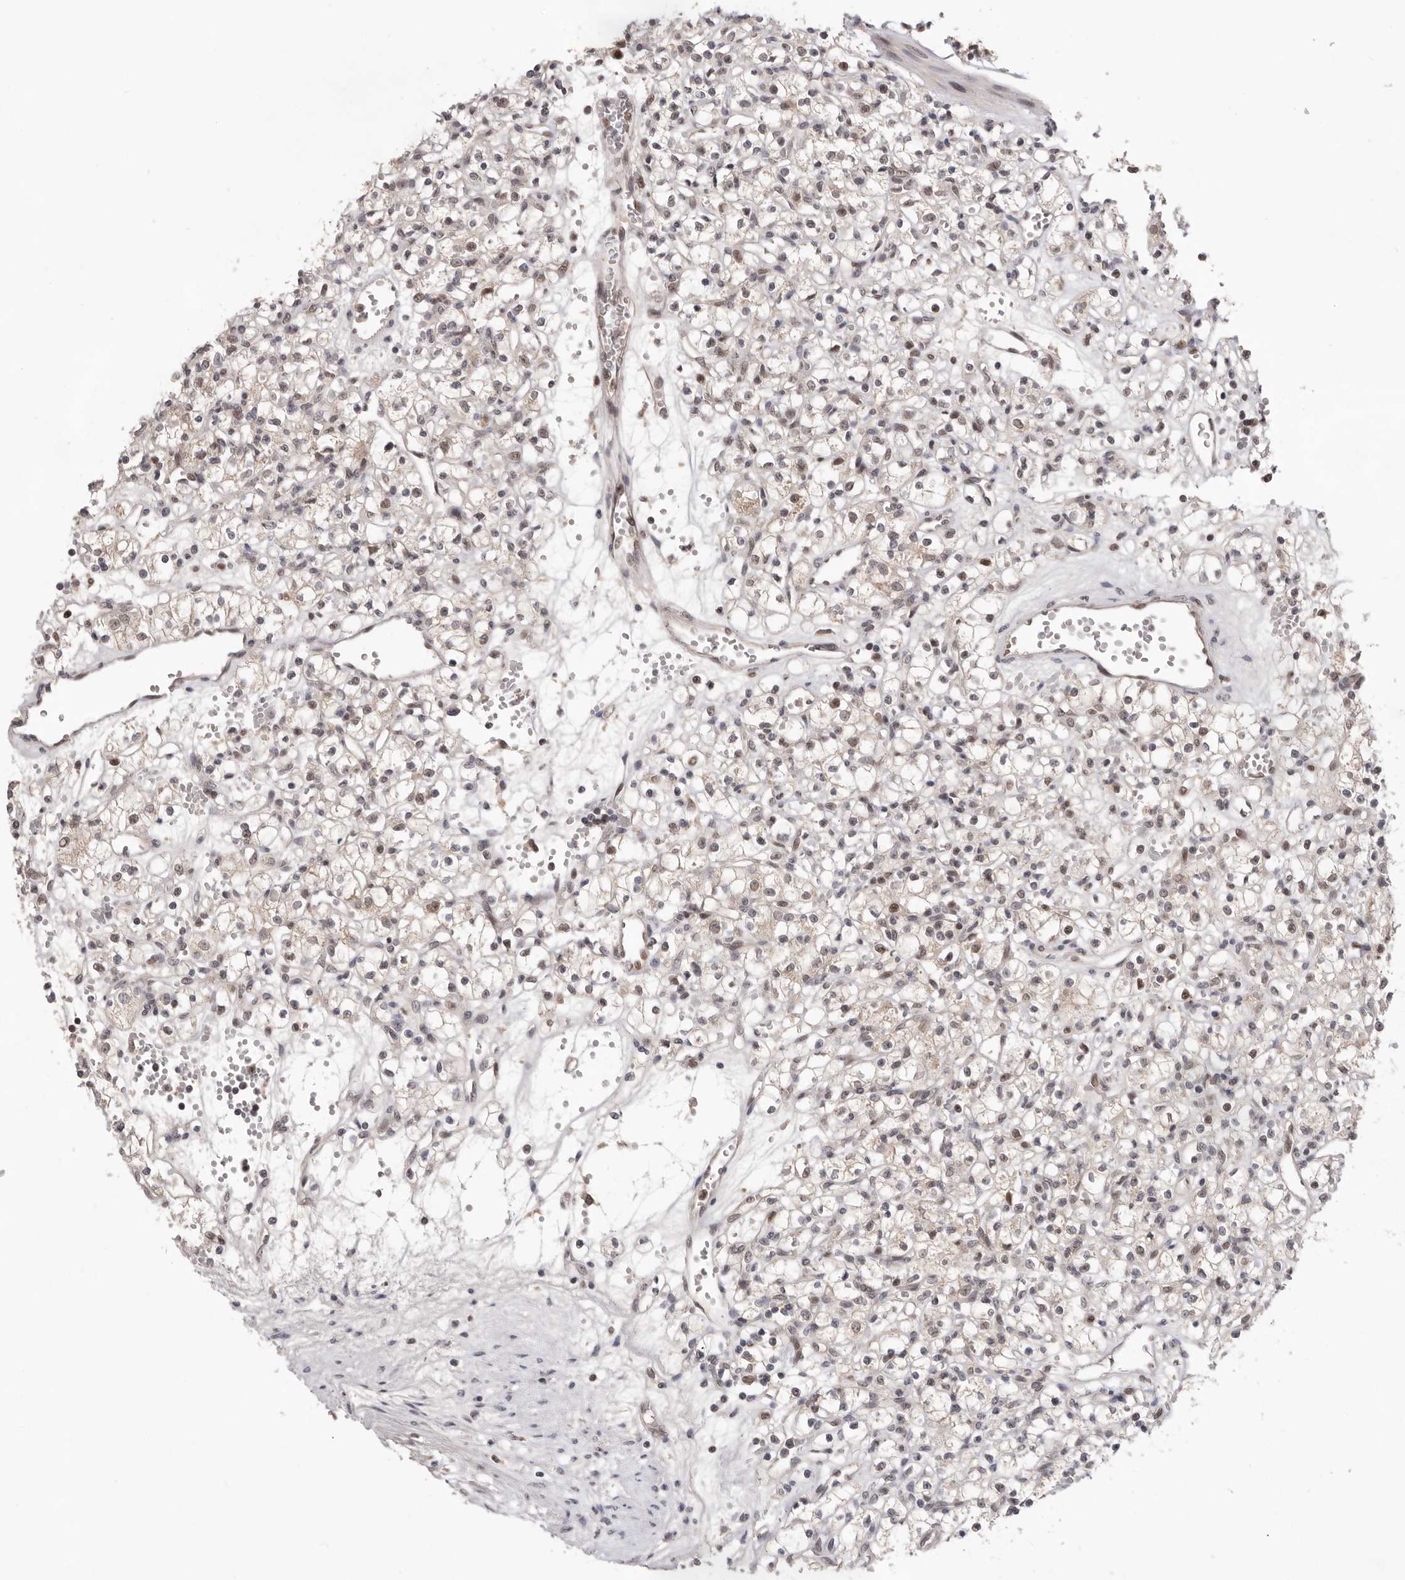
{"staining": {"intensity": "weak", "quantity": "<25%", "location": "nuclear"}, "tissue": "renal cancer", "cell_type": "Tumor cells", "image_type": "cancer", "snomed": [{"axis": "morphology", "description": "Adenocarcinoma, NOS"}, {"axis": "topography", "description": "Kidney"}], "caption": "Protein analysis of renal cancer (adenocarcinoma) shows no significant expression in tumor cells.", "gene": "BRCA2", "patient": {"sex": "female", "age": 59}}